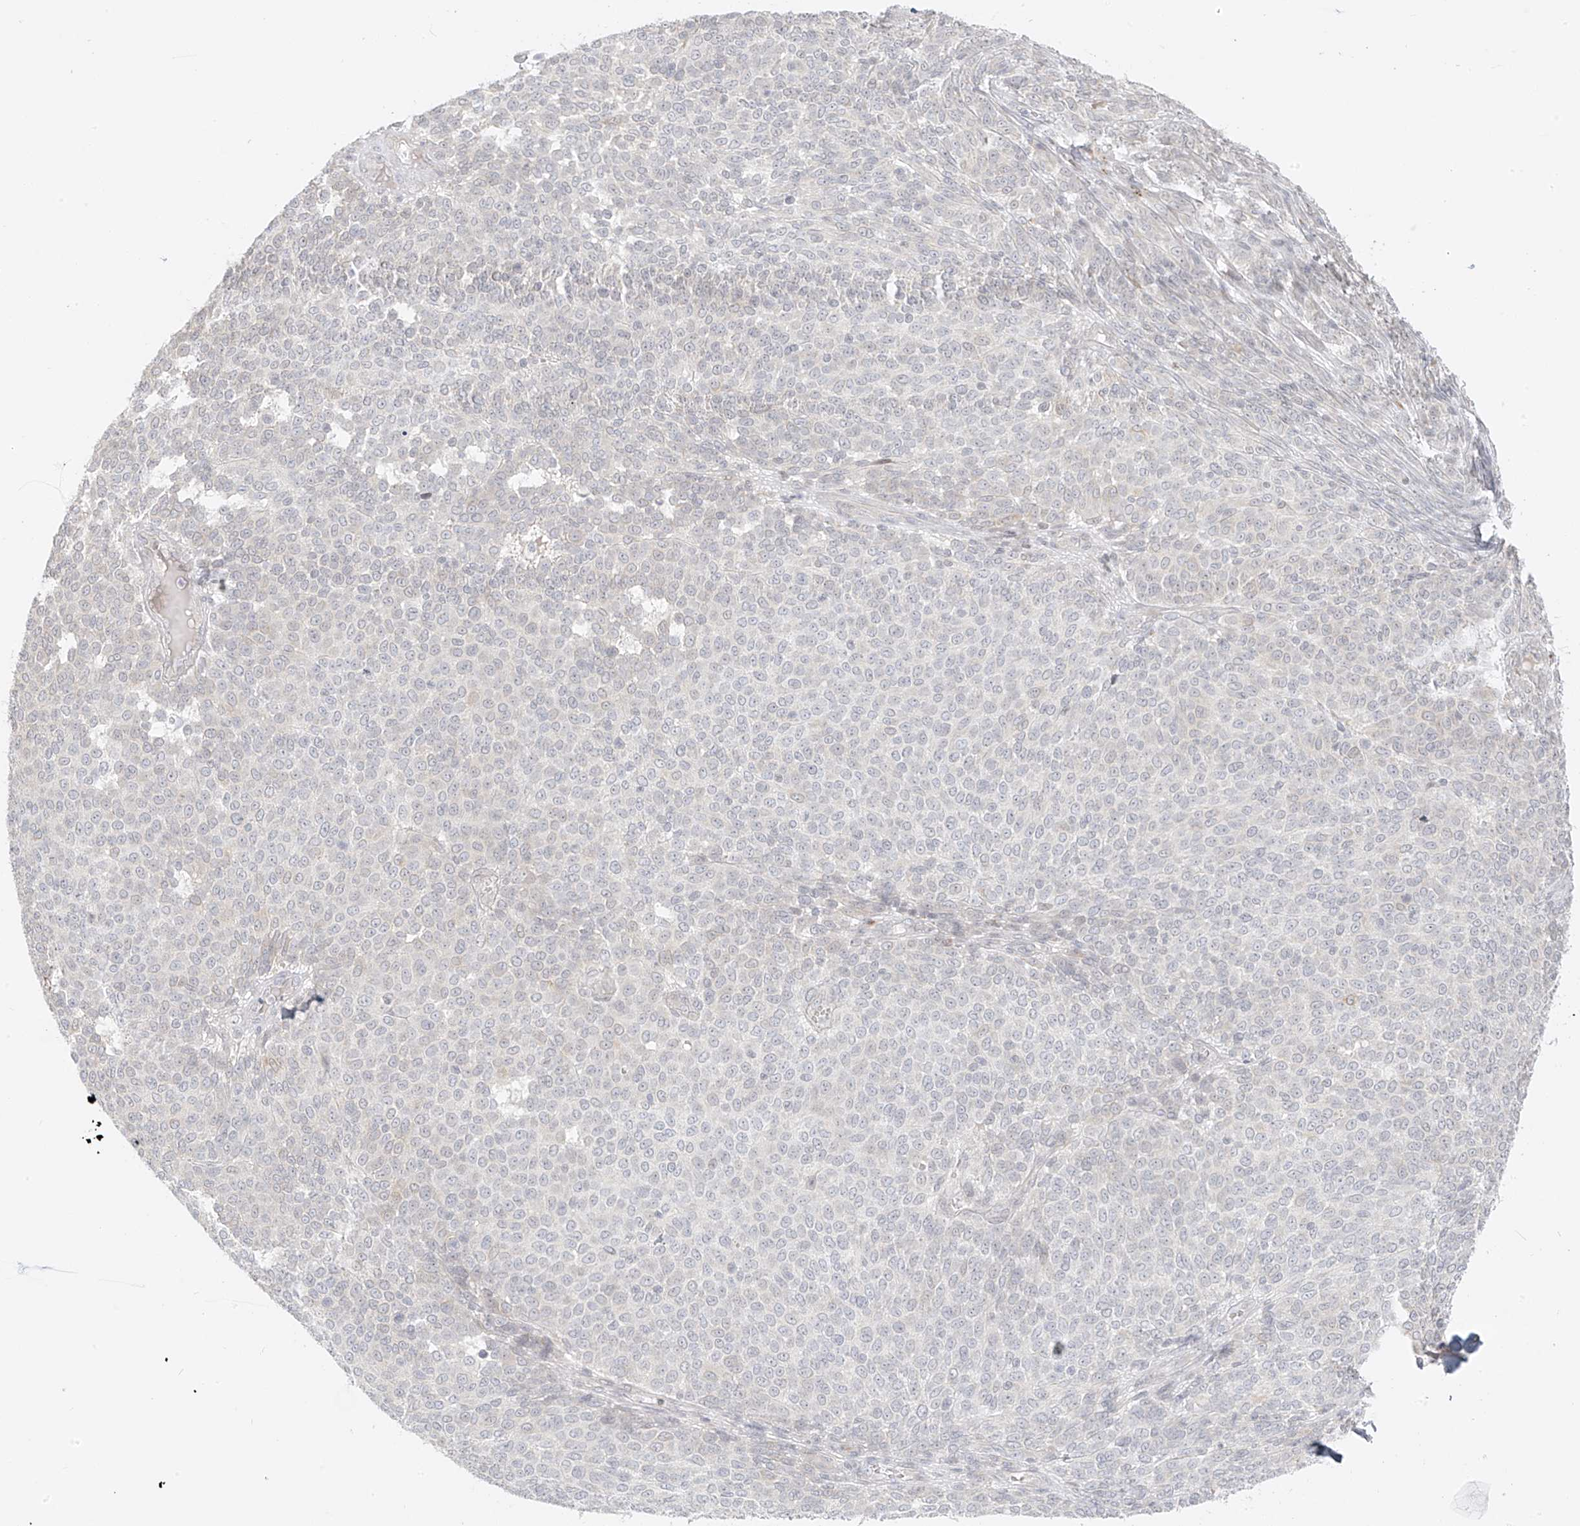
{"staining": {"intensity": "negative", "quantity": "none", "location": "none"}, "tissue": "melanoma", "cell_type": "Tumor cells", "image_type": "cancer", "snomed": [{"axis": "morphology", "description": "Malignant melanoma, NOS"}, {"axis": "topography", "description": "Skin"}], "caption": "Melanoma stained for a protein using immunohistochemistry reveals no staining tumor cells.", "gene": "DCDC2", "patient": {"sex": "male", "age": 73}}